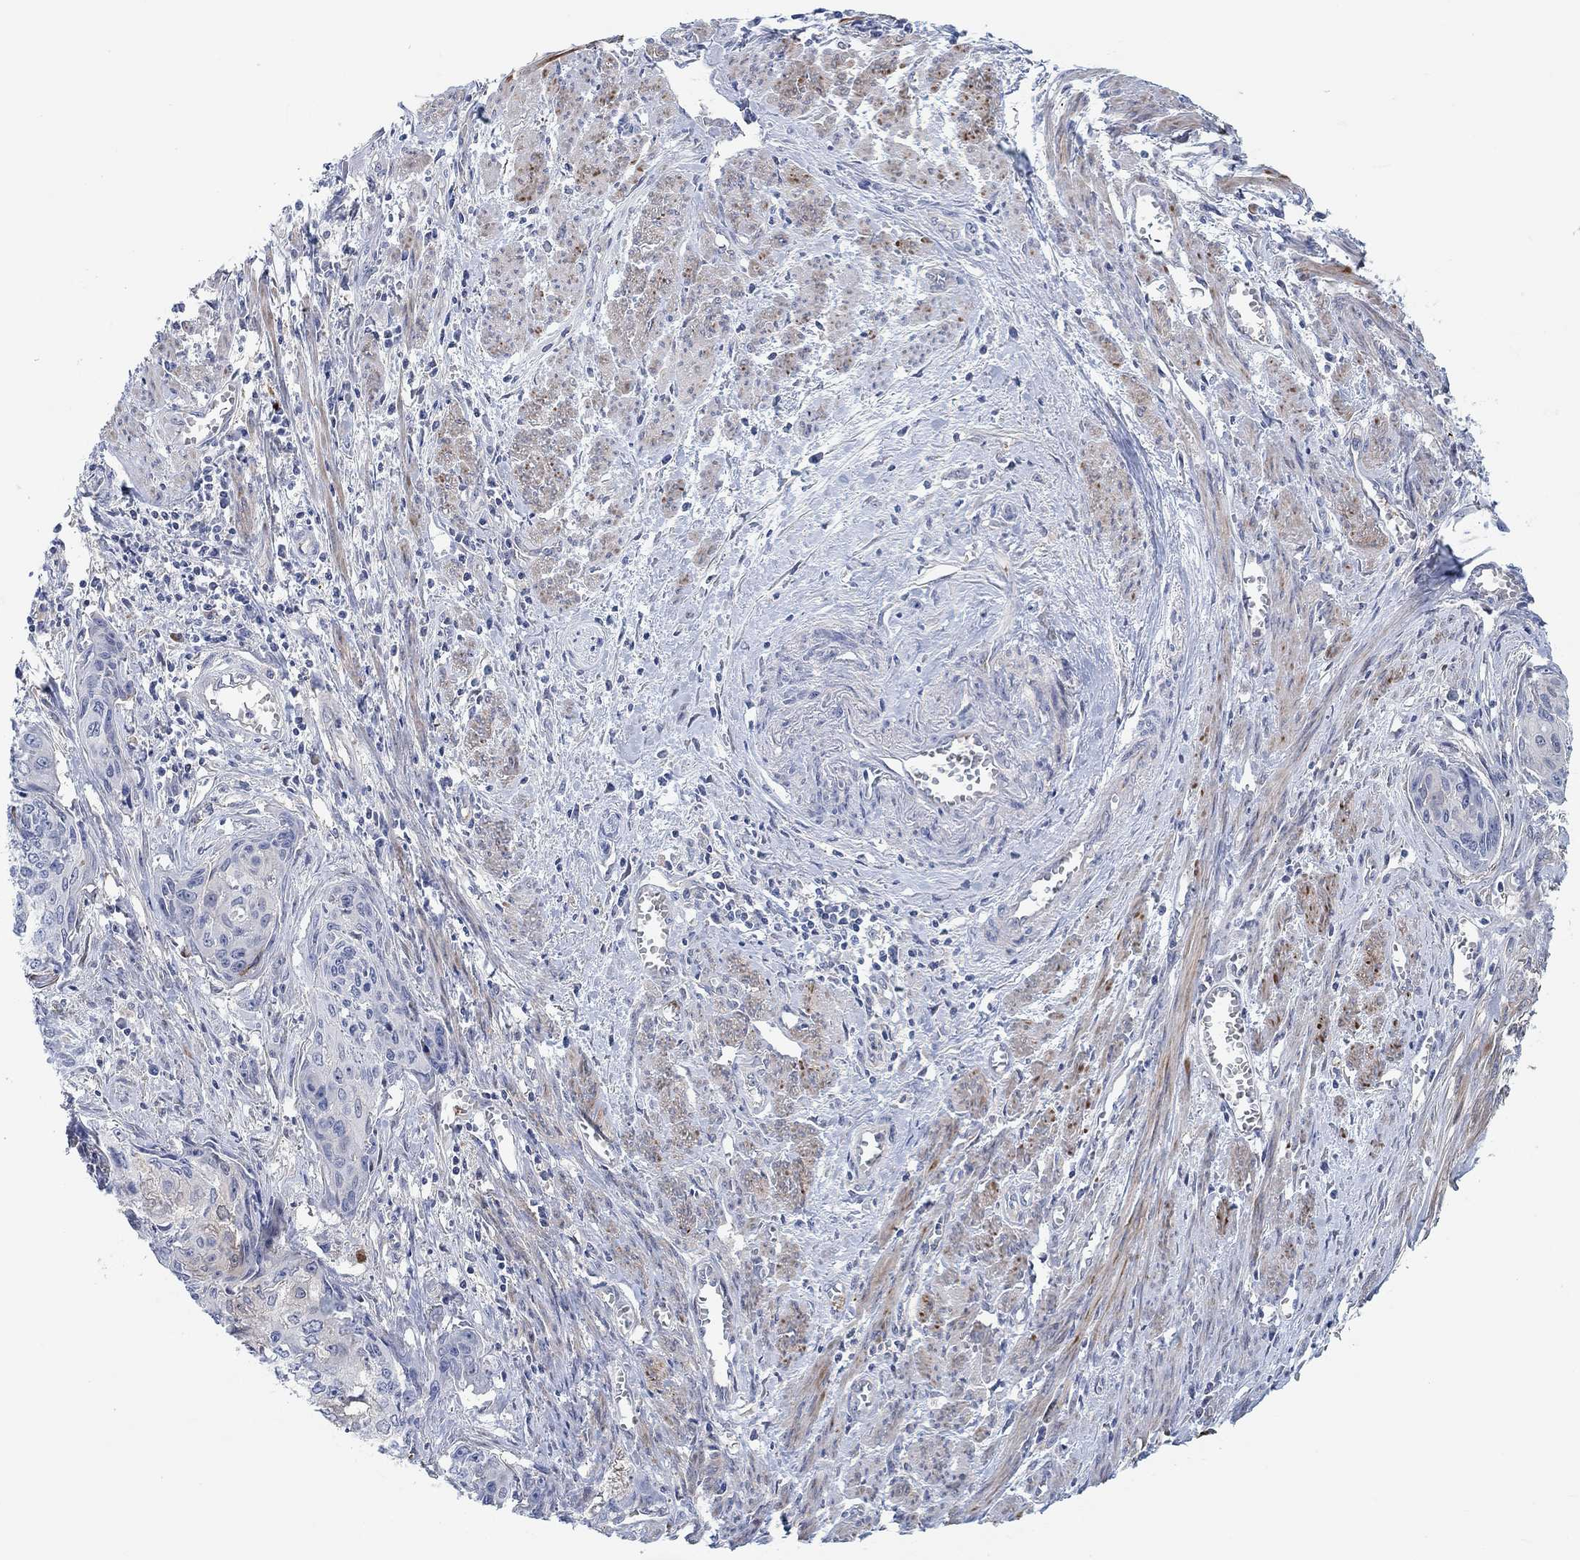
{"staining": {"intensity": "negative", "quantity": "none", "location": "none"}, "tissue": "cervical cancer", "cell_type": "Tumor cells", "image_type": "cancer", "snomed": [{"axis": "morphology", "description": "Squamous cell carcinoma, NOS"}, {"axis": "topography", "description": "Cervix"}], "caption": "This is an immunohistochemistry (IHC) image of squamous cell carcinoma (cervical). There is no expression in tumor cells.", "gene": "PMFBP1", "patient": {"sex": "female", "age": 58}}